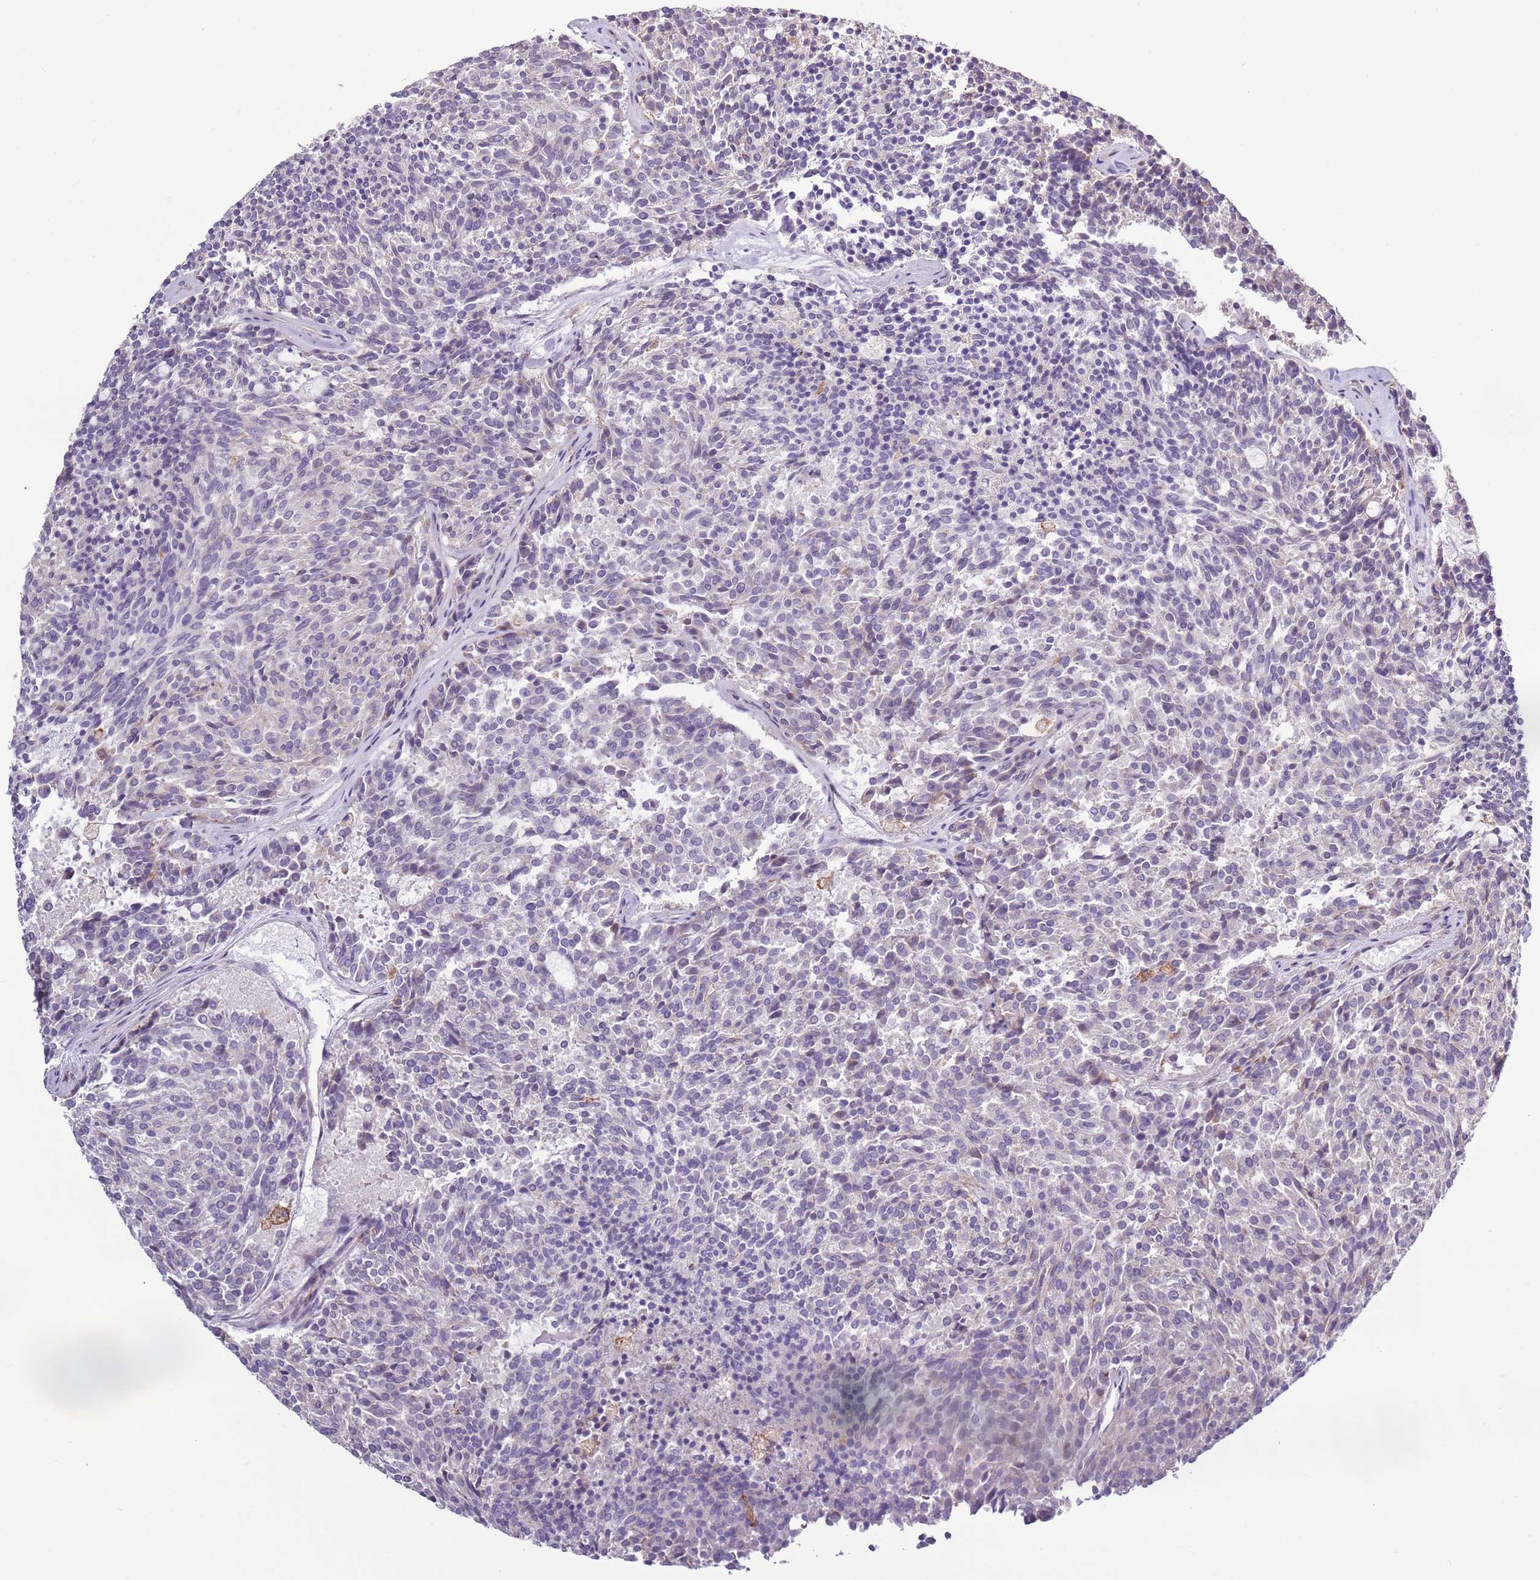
{"staining": {"intensity": "negative", "quantity": "none", "location": "none"}, "tissue": "carcinoid", "cell_type": "Tumor cells", "image_type": "cancer", "snomed": [{"axis": "morphology", "description": "Carcinoid, malignant, NOS"}, {"axis": "topography", "description": "Pancreas"}], "caption": "An image of human malignant carcinoid is negative for staining in tumor cells.", "gene": "CAPN9", "patient": {"sex": "female", "age": 54}}